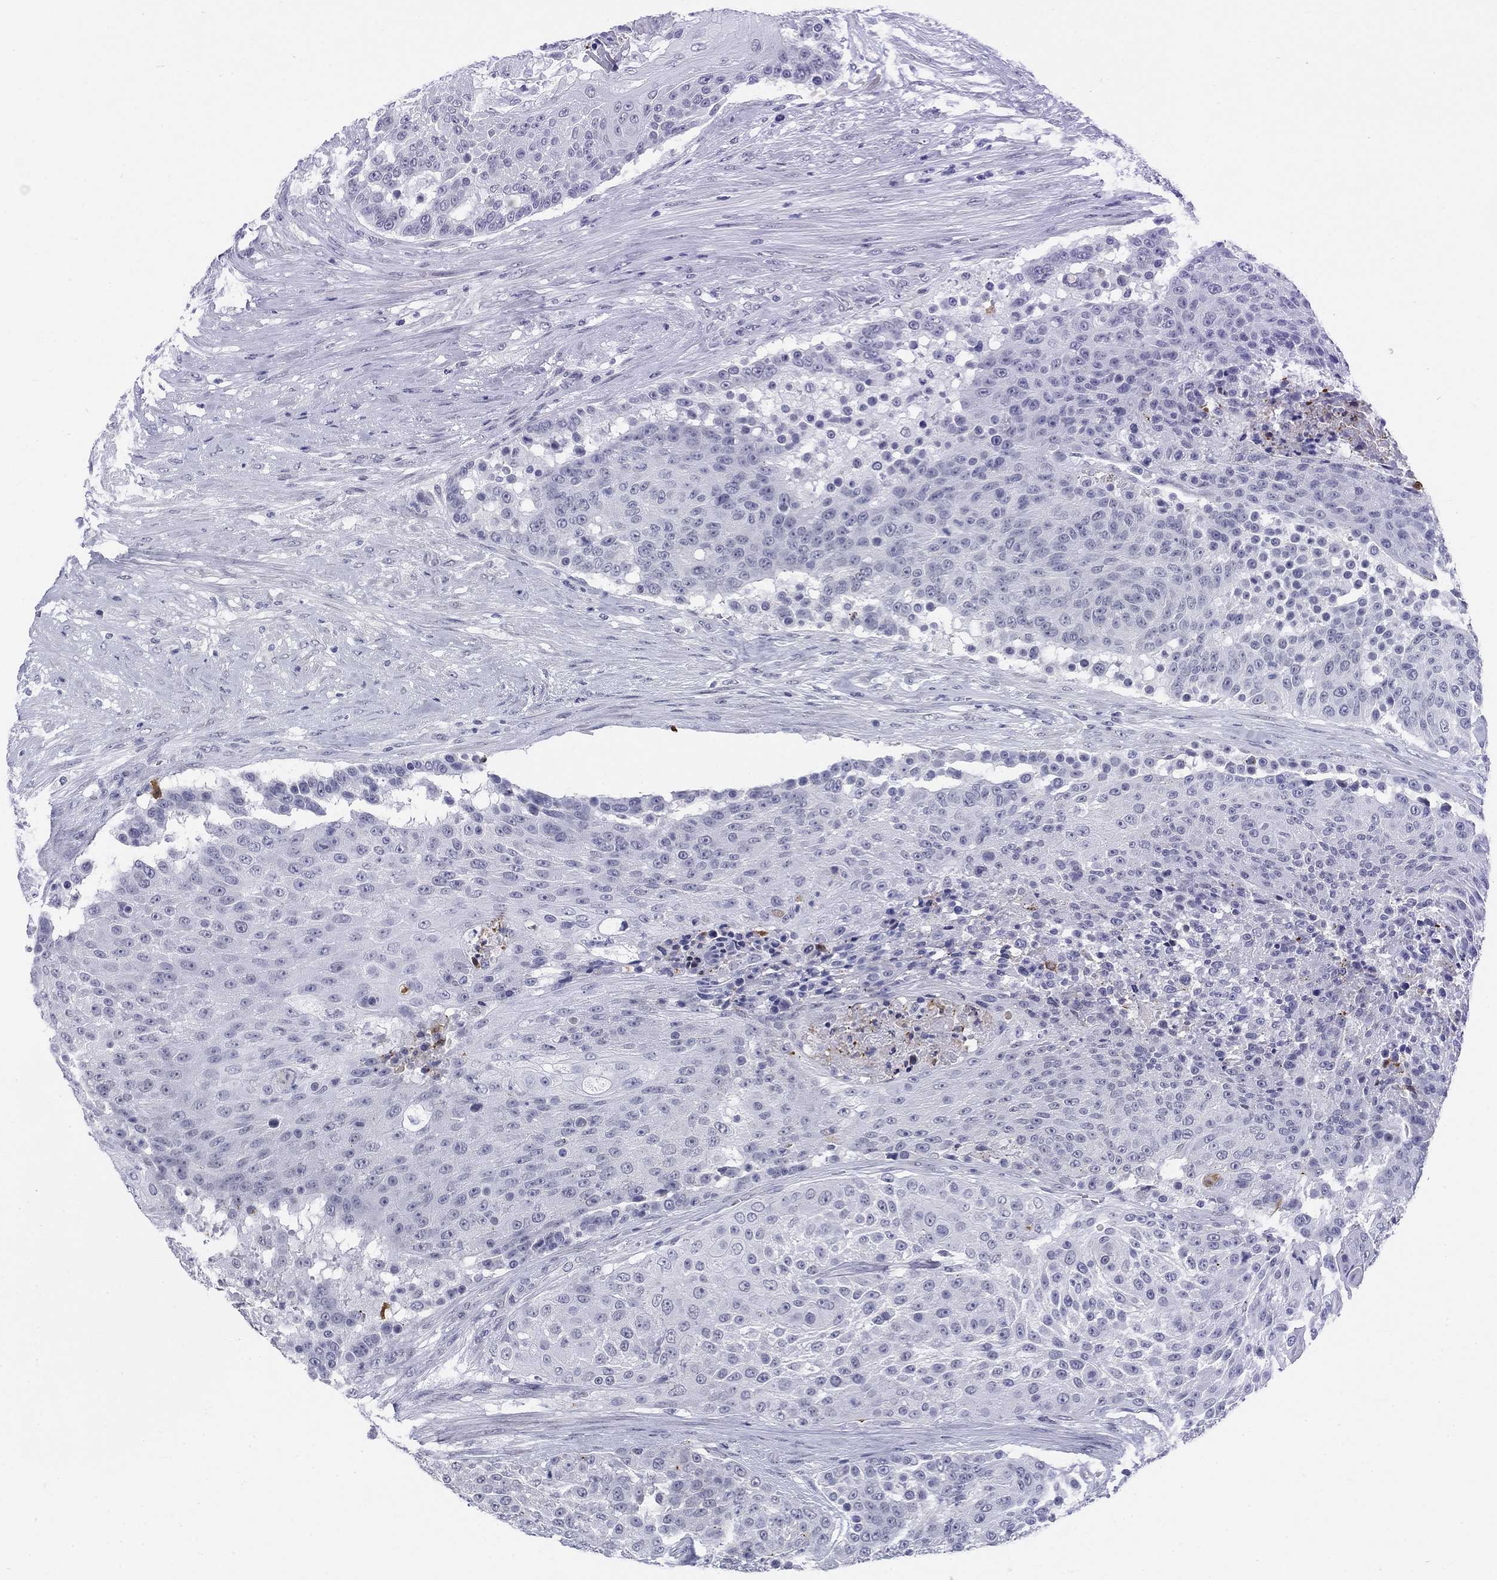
{"staining": {"intensity": "negative", "quantity": "none", "location": "none"}, "tissue": "urothelial cancer", "cell_type": "Tumor cells", "image_type": "cancer", "snomed": [{"axis": "morphology", "description": "Urothelial carcinoma, High grade"}, {"axis": "topography", "description": "Urinary bladder"}], "caption": "There is no significant positivity in tumor cells of urothelial carcinoma (high-grade).", "gene": "ECEL1", "patient": {"sex": "female", "age": 63}}